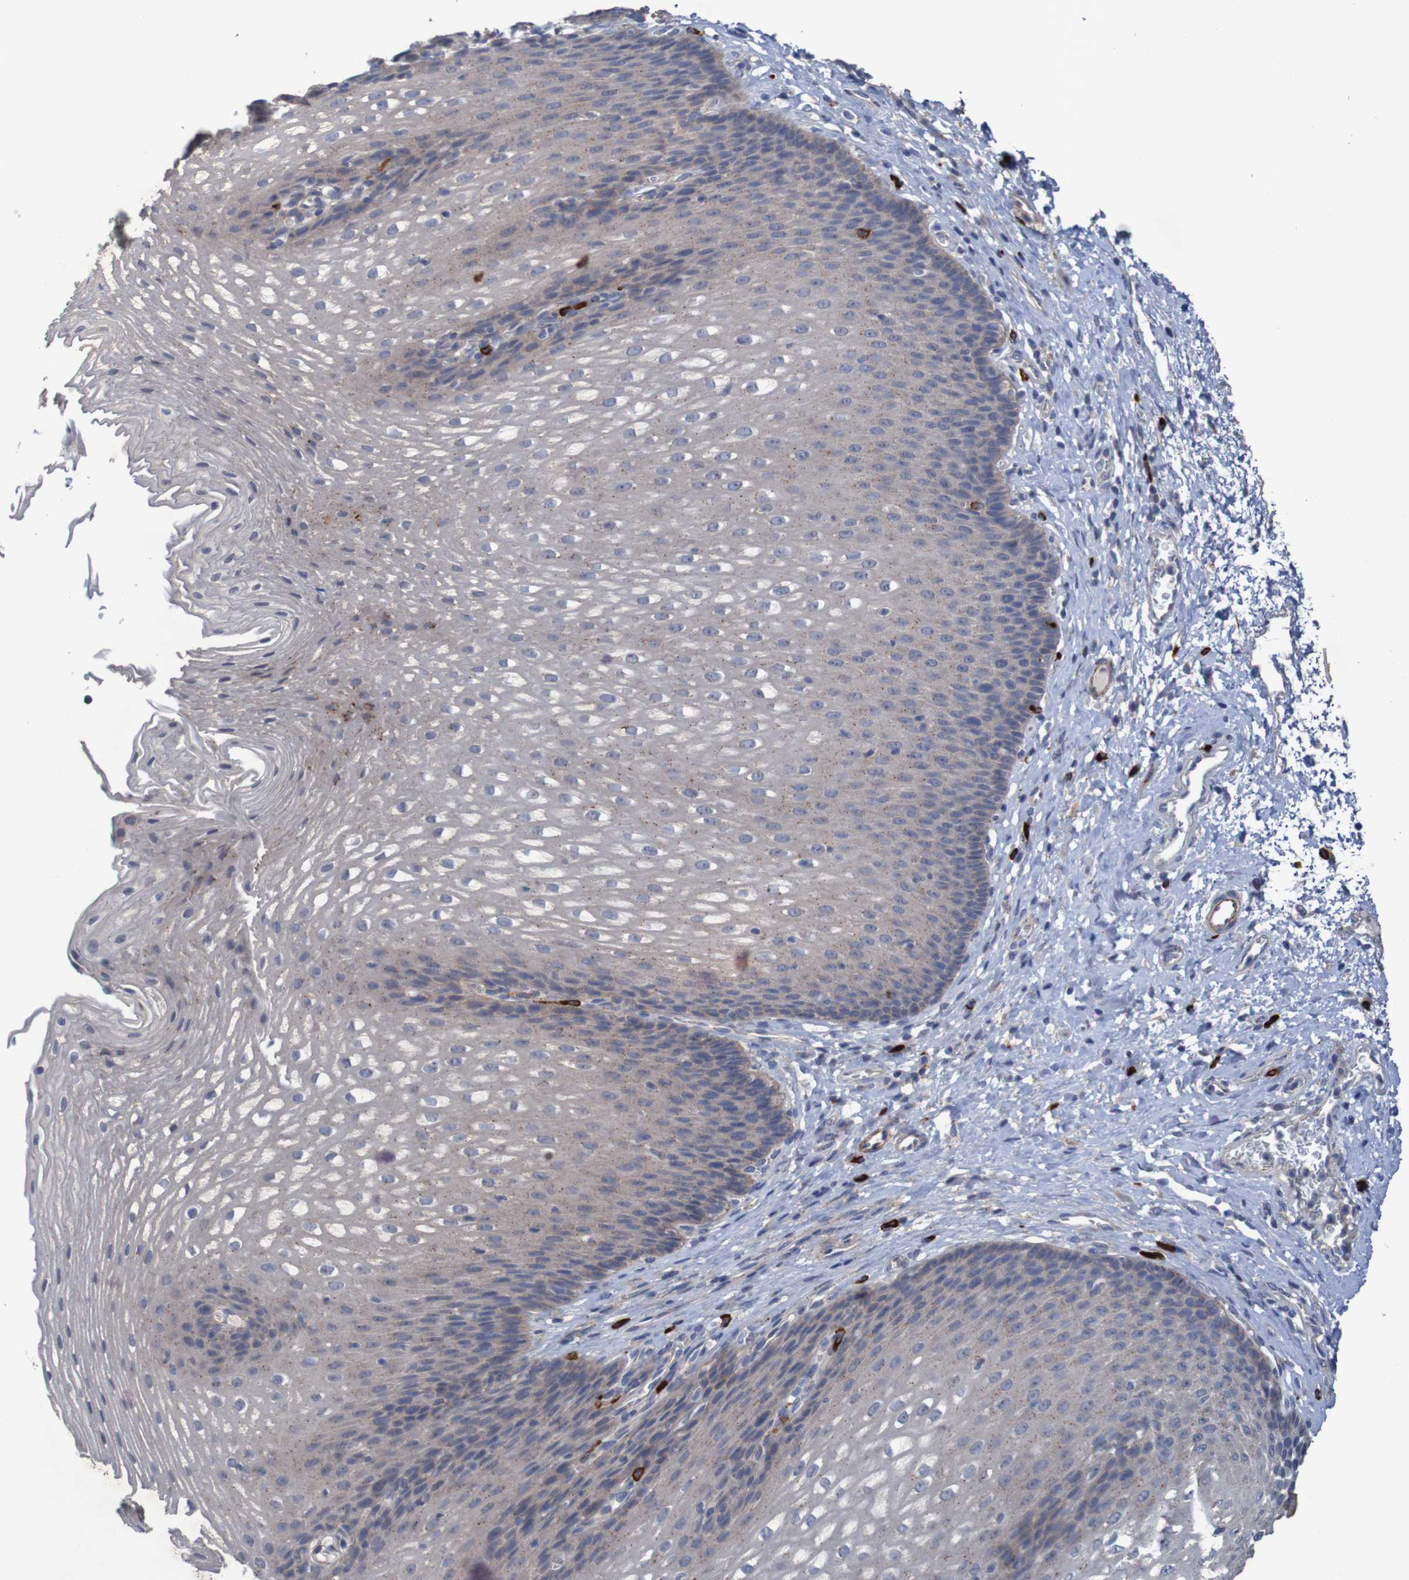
{"staining": {"intensity": "weak", "quantity": "25%-75%", "location": "cytoplasmic/membranous"}, "tissue": "esophagus", "cell_type": "Squamous epithelial cells", "image_type": "normal", "snomed": [{"axis": "morphology", "description": "Normal tissue, NOS"}, {"axis": "topography", "description": "Esophagus"}], "caption": "An immunohistochemistry micrograph of benign tissue is shown. Protein staining in brown shows weak cytoplasmic/membranous positivity in esophagus within squamous epithelial cells.", "gene": "ANGPT4", "patient": {"sex": "male", "age": 48}}